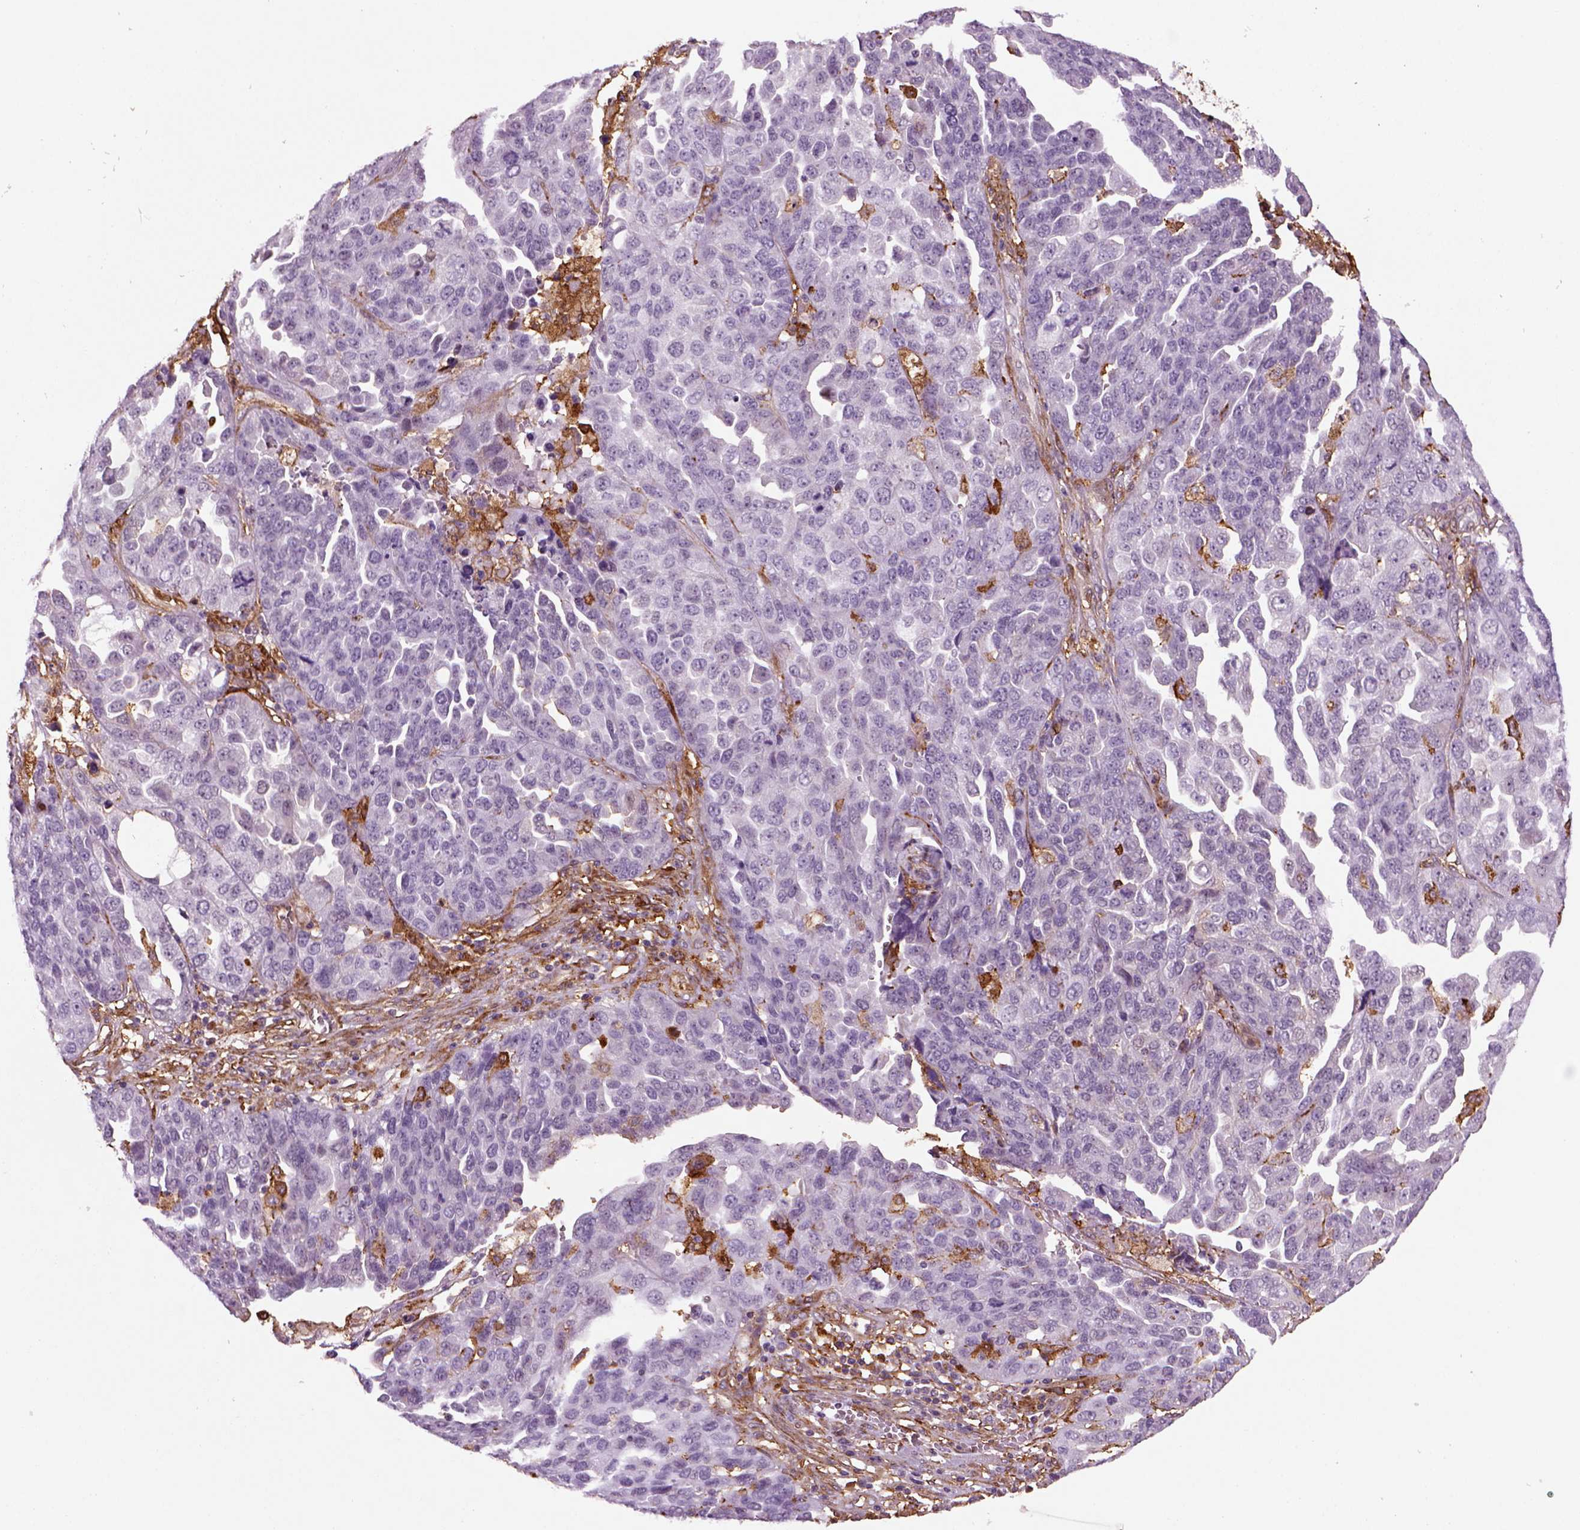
{"staining": {"intensity": "negative", "quantity": "none", "location": "none"}, "tissue": "ovarian cancer", "cell_type": "Tumor cells", "image_type": "cancer", "snomed": [{"axis": "morphology", "description": "Cystadenocarcinoma, serous, NOS"}, {"axis": "topography", "description": "Ovary"}], "caption": "Human ovarian cancer stained for a protein using immunohistochemistry displays no positivity in tumor cells.", "gene": "MARCKS", "patient": {"sex": "female", "age": 87}}